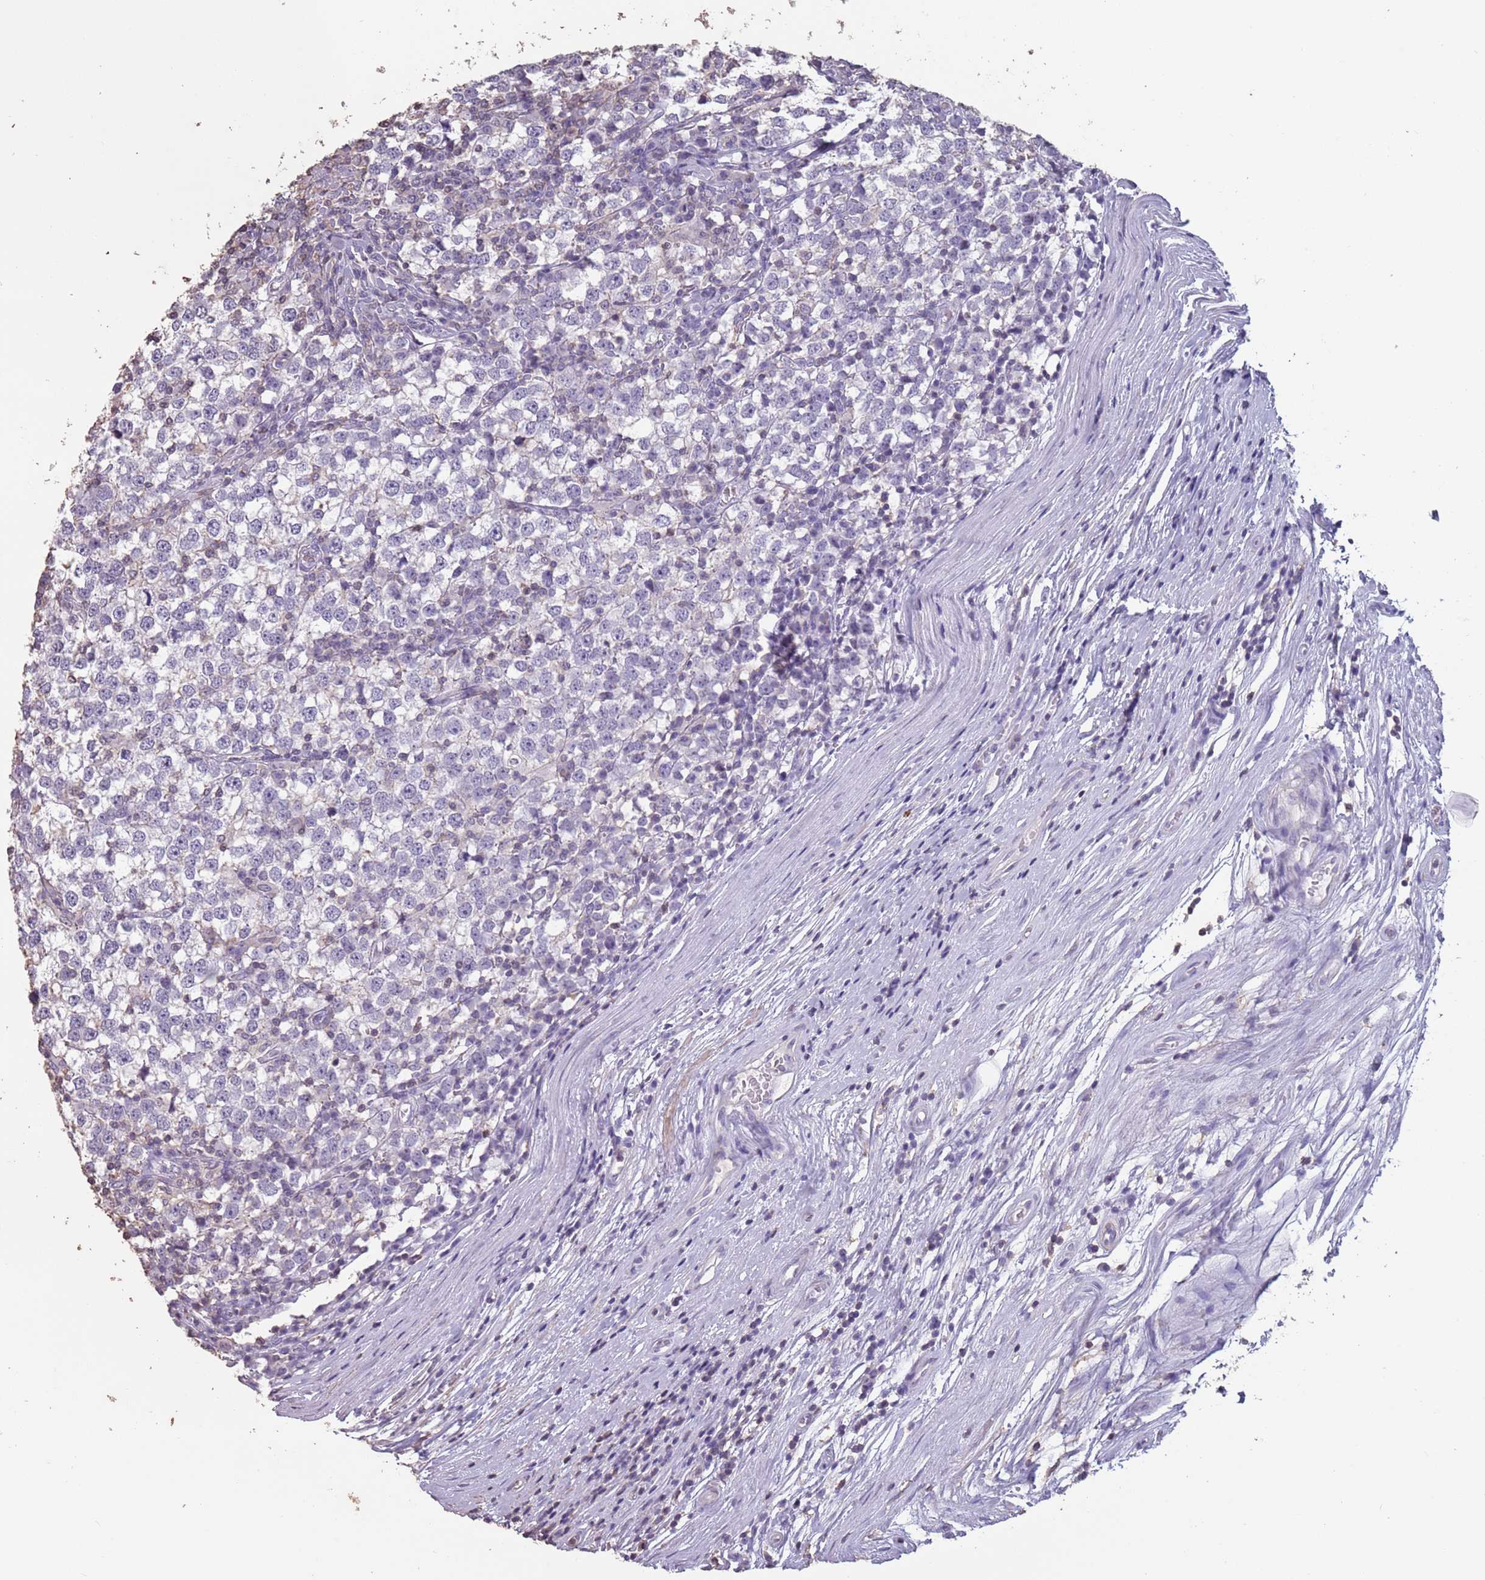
{"staining": {"intensity": "negative", "quantity": "none", "location": "none"}, "tissue": "testis cancer", "cell_type": "Tumor cells", "image_type": "cancer", "snomed": [{"axis": "morphology", "description": "Seminoma, NOS"}, {"axis": "topography", "description": "Testis"}], "caption": "DAB immunohistochemical staining of human testis cancer (seminoma) exhibits no significant staining in tumor cells.", "gene": "SUN5", "patient": {"sex": "male", "age": 65}}